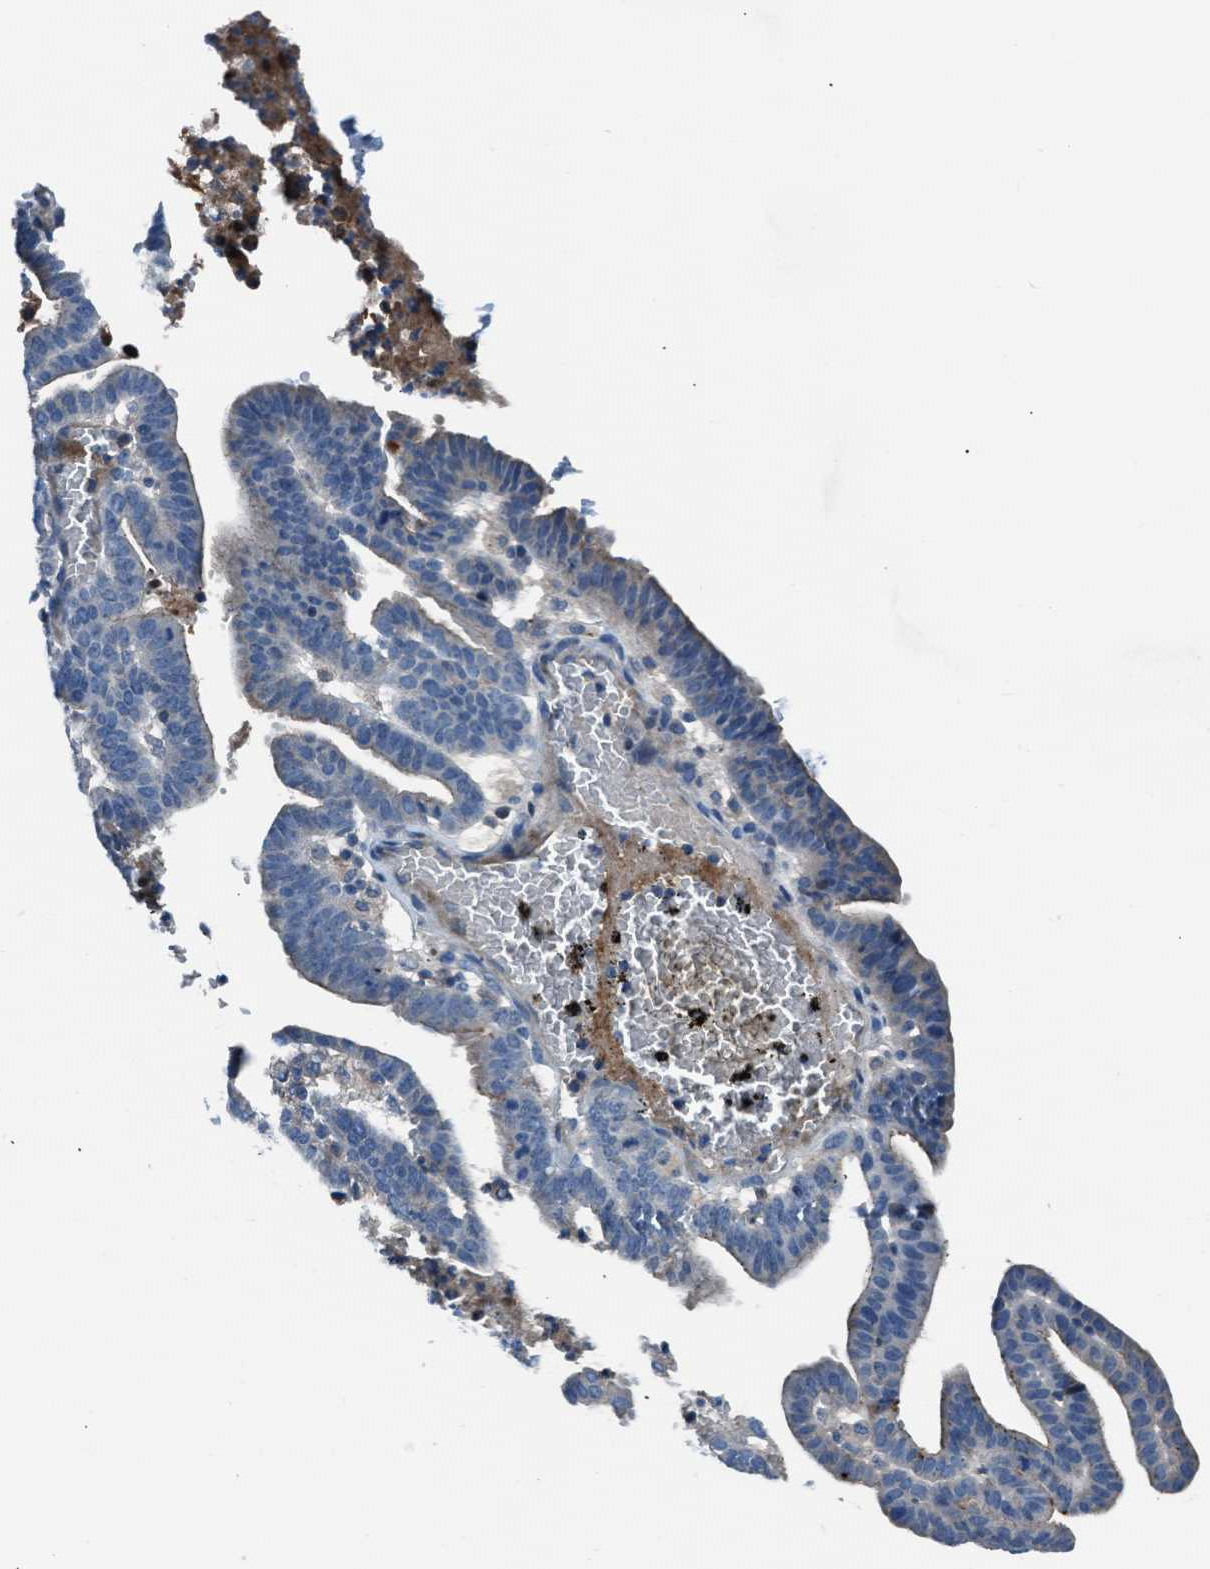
{"staining": {"intensity": "negative", "quantity": "none", "location": "none"}, "tissue": "endometrial cancer", "cell_type": "Tumor cells", "image_type": "cancer", "snomed": [{"axis": "morphology", "description": "Adenocarcinoma, NOS"}, {"axis": "topography", "description": "Uterus"}], "caption": "Micrograph shows no significant protein staining in tumor cells of endometrial cancer (adenocarcinoma). (Brightfield microscopy of DAB immunohistochemistry (IHC) at high magnification).", "gene": "SLC38A6", "patient": {"sex": "female", "age": 83}}